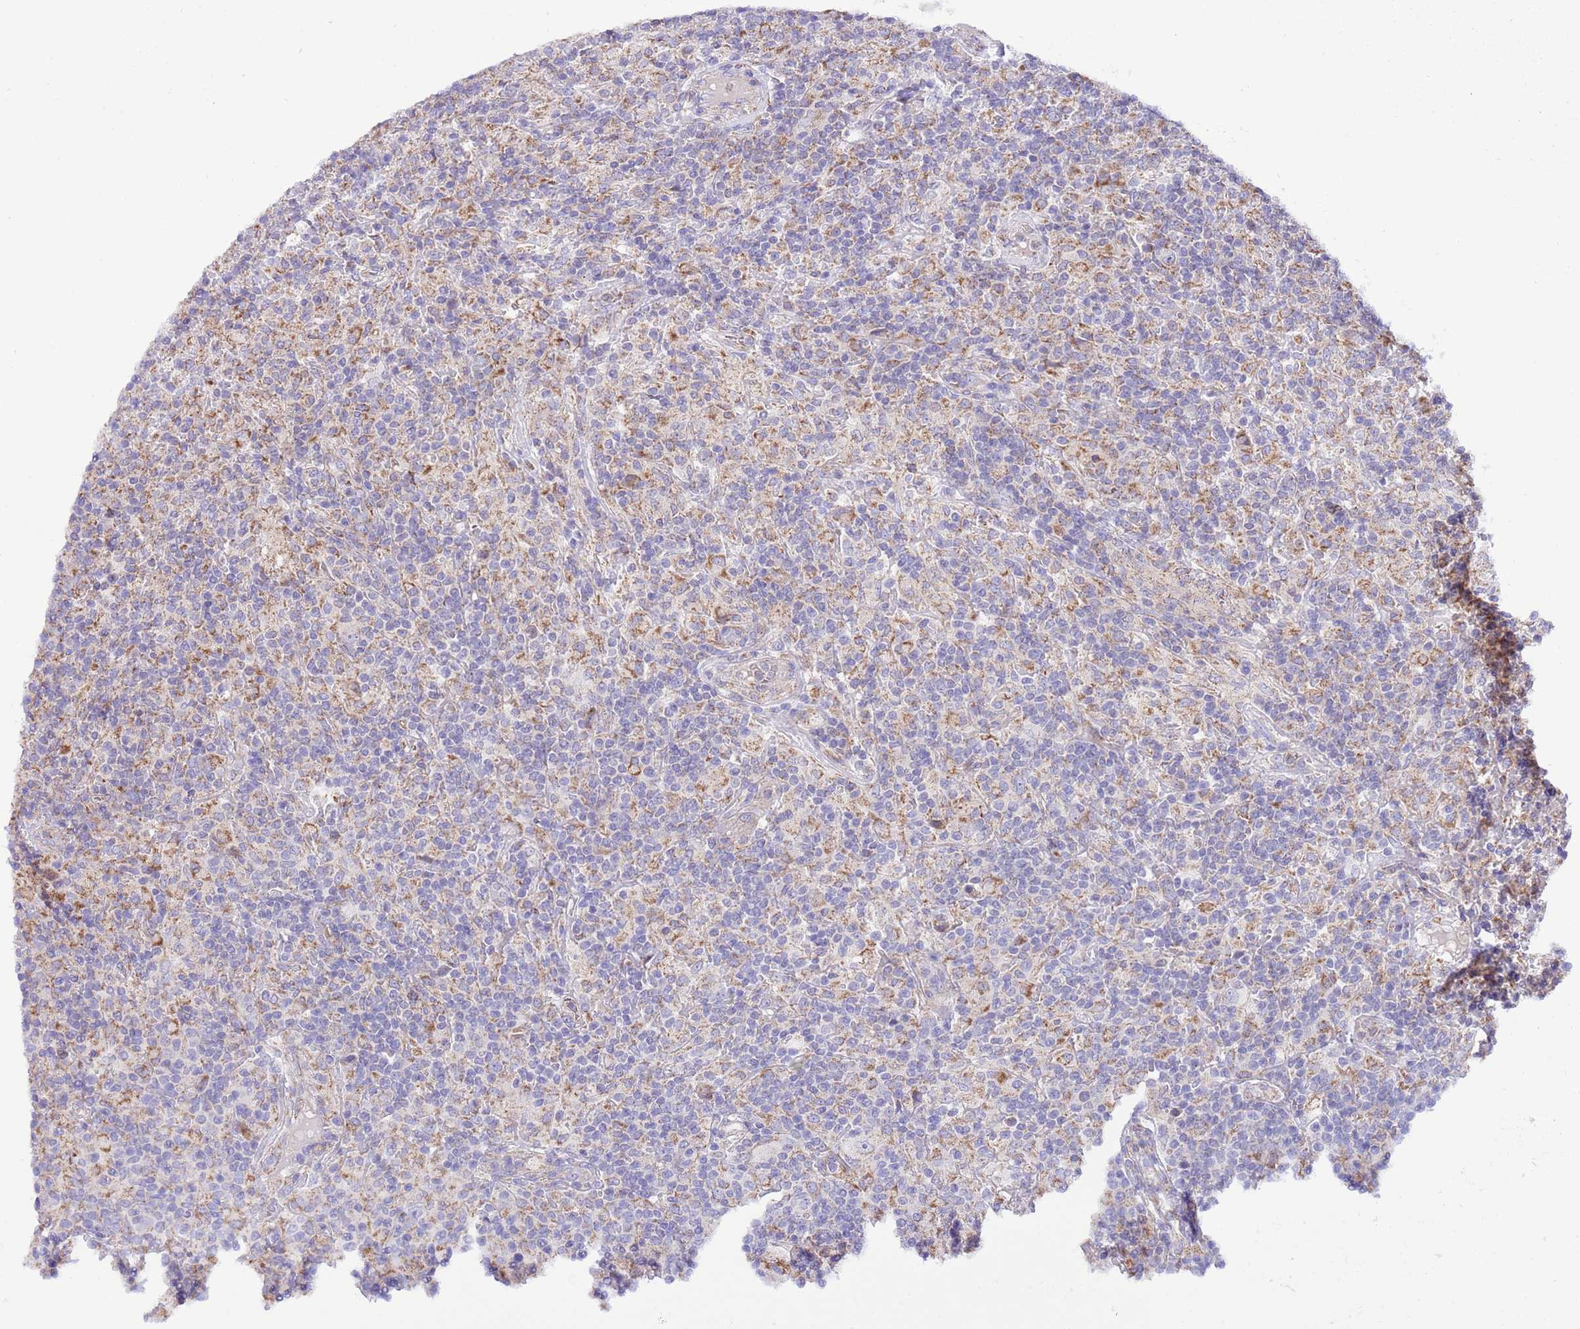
{"staining": {"intensity": "moderate", "quantity": "<25%", "location": "cytoplasmic/membranous"}, "tissue": "lymphoma", "cell_type": "Tumor cells", "image_type": "cancer", "snomed": [{"axis": "morphology", "description": "Hodgkin's disease, NOS"}, {"axis": "topography", "description": "Lymph node"}], "caption": "Immunohistochemical staining of human lymphoma shows moderate cytoplasmic/membranous protein staining in approximately <25% of tumor cells.", "gene": "SS18L2", "patient": {"sex": "male", "age": 70}}